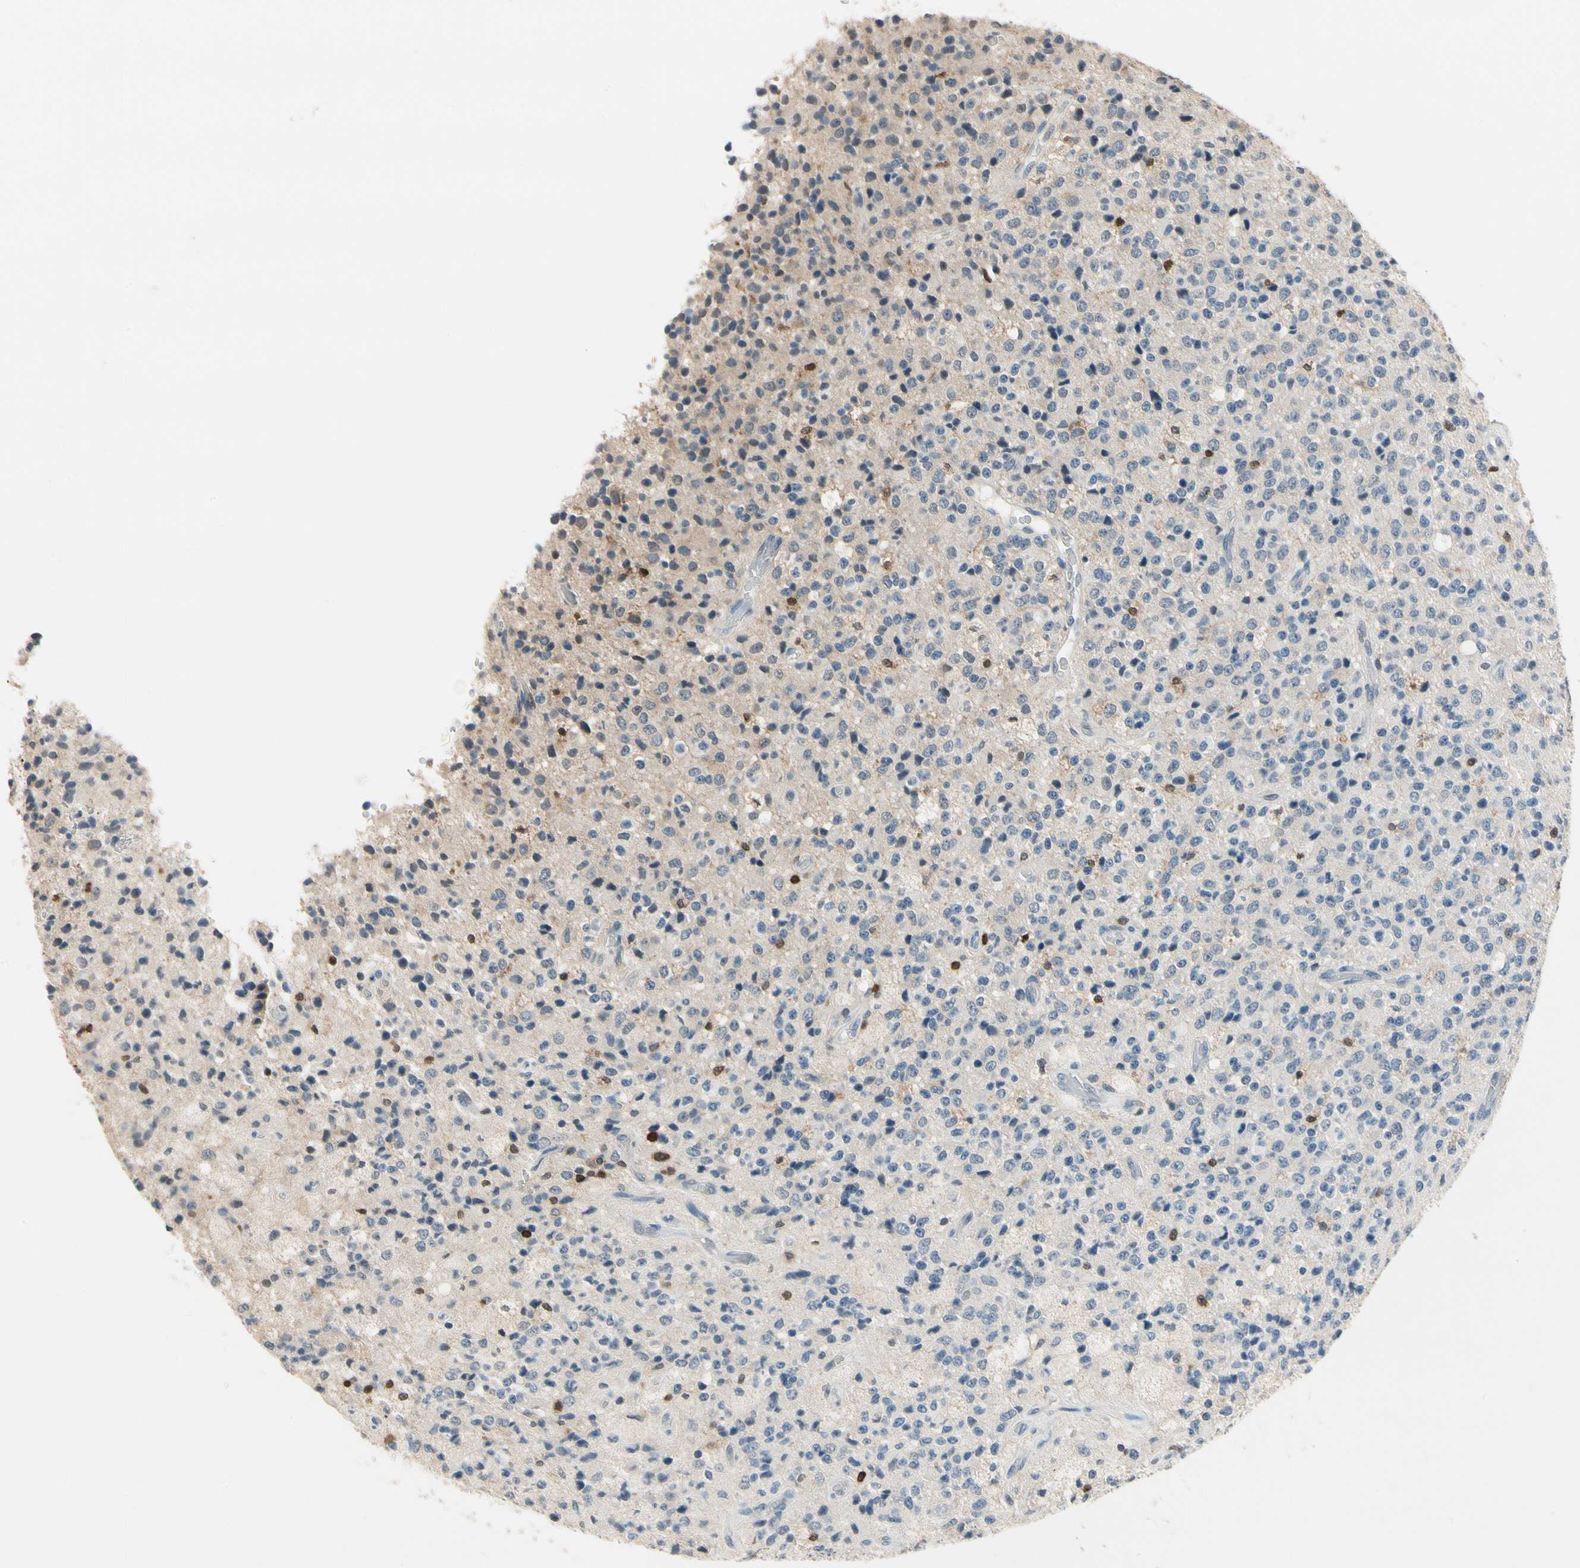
{"staining": {"intensity": "moderate", "quantity": "<25%", "location": "nuclear"}, "tissue": "glioma", "cell_type": "Tumor cells", "image_type": "cancer", "snomed": [{"axis": "morphology", "description": "Glioma, malignant, High grade"}, {"axis": "topography", "description": "pancreas cauda"}], "caption": "Protein expression analysis of human malignant high-grade glioma reveals moderate nuclear expression in about <25% of tumor cells.", "gene": "NFATC2", "patient": {"sex": "male", "age": 60}}